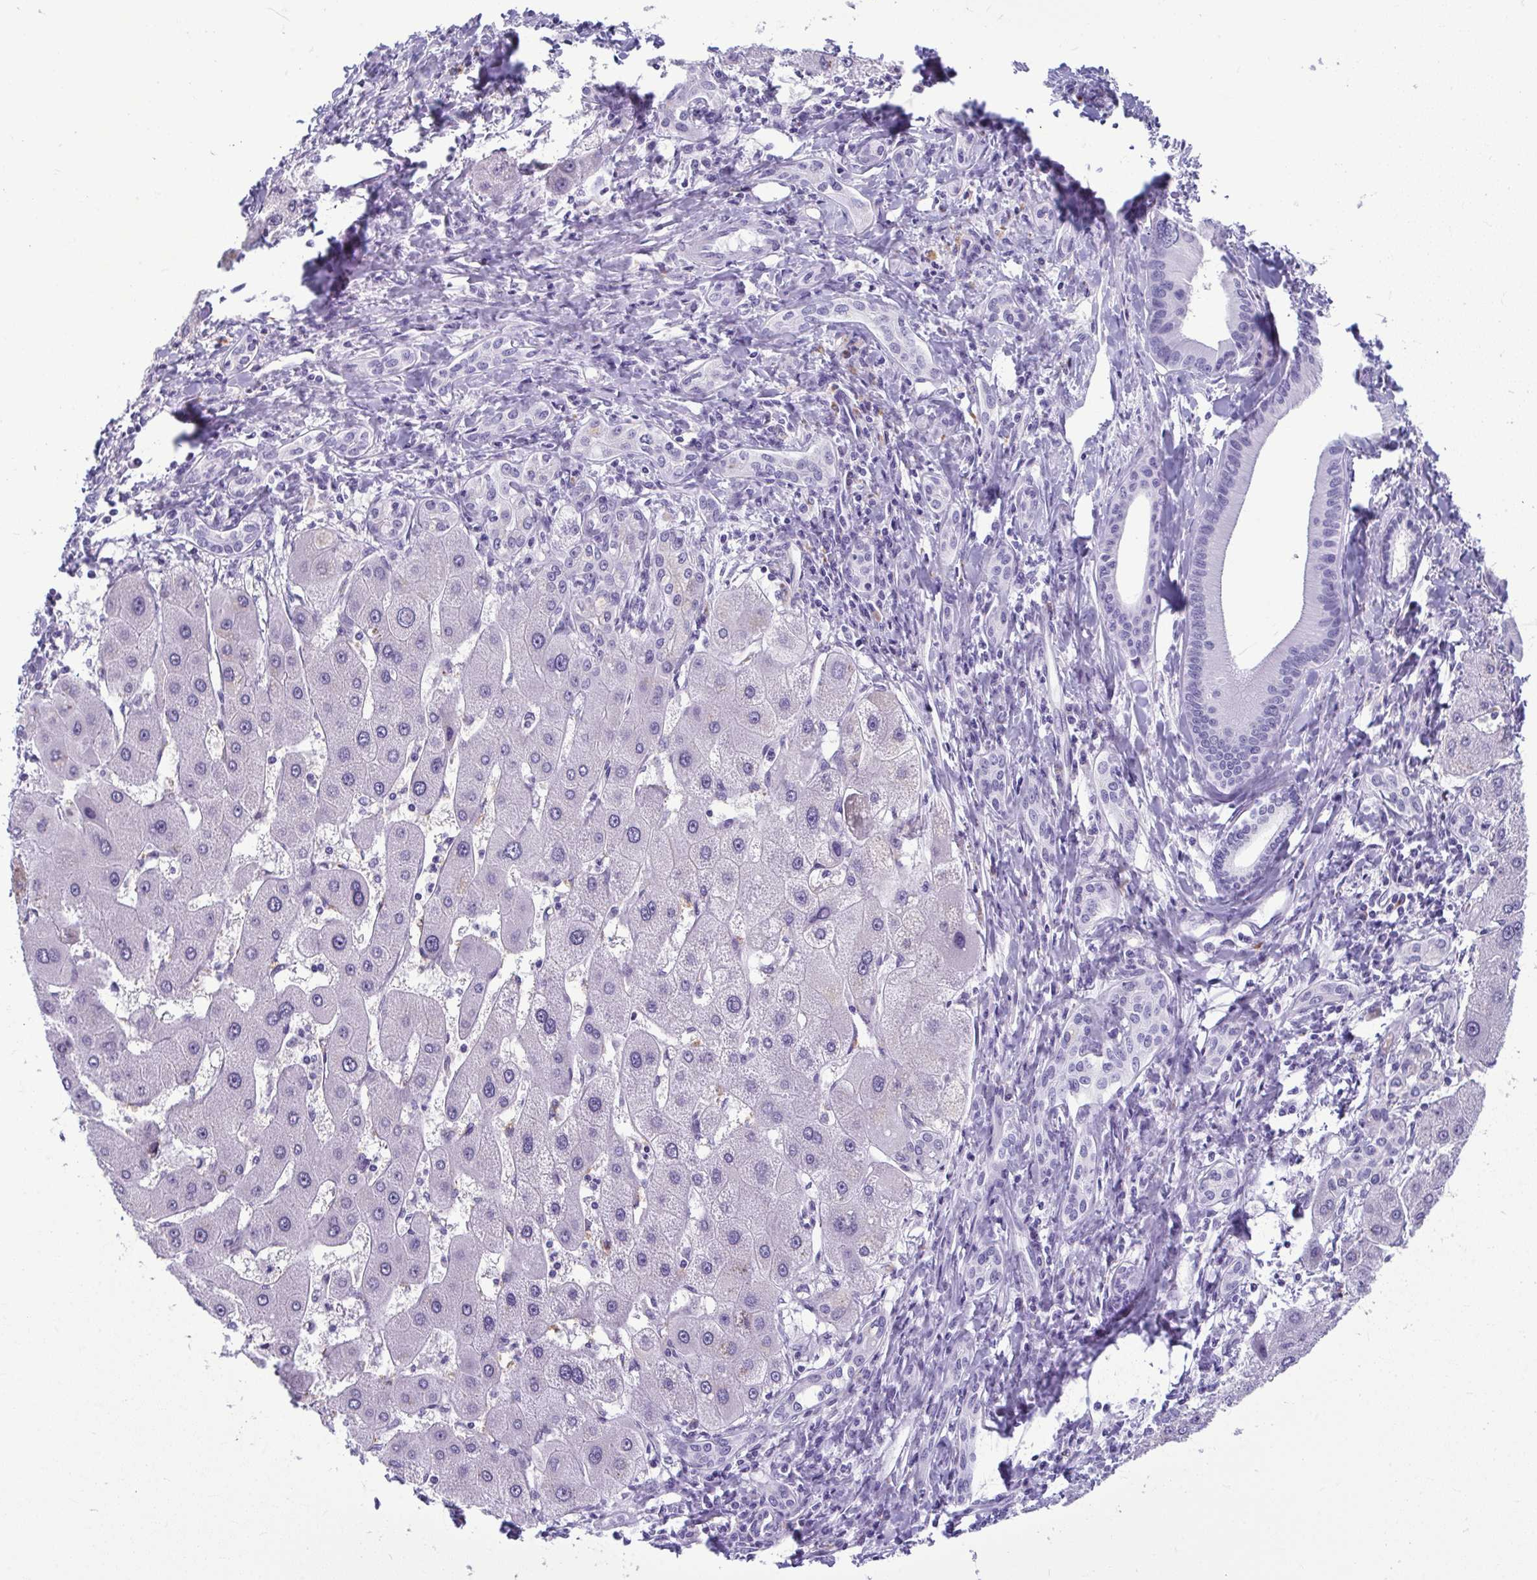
{"staining": {"intensity": "negative", "quantity": "none", "location": "none"}, "tissue": "liver cancer", "cell_type": "Tumor cells", "image_type": "cancer", "snomed": [{"axis": "morphology", "description": "Cholangiocarcinoma"}, {"axis": "topography", "description": "Liver"}], "caption": "Human cholangiocarcinoma (liver) stained for a protein using IHC shows no expression in tumor cells.", "gene": "SERPINI1", "patient": {"sex": "male", "age": 66}}